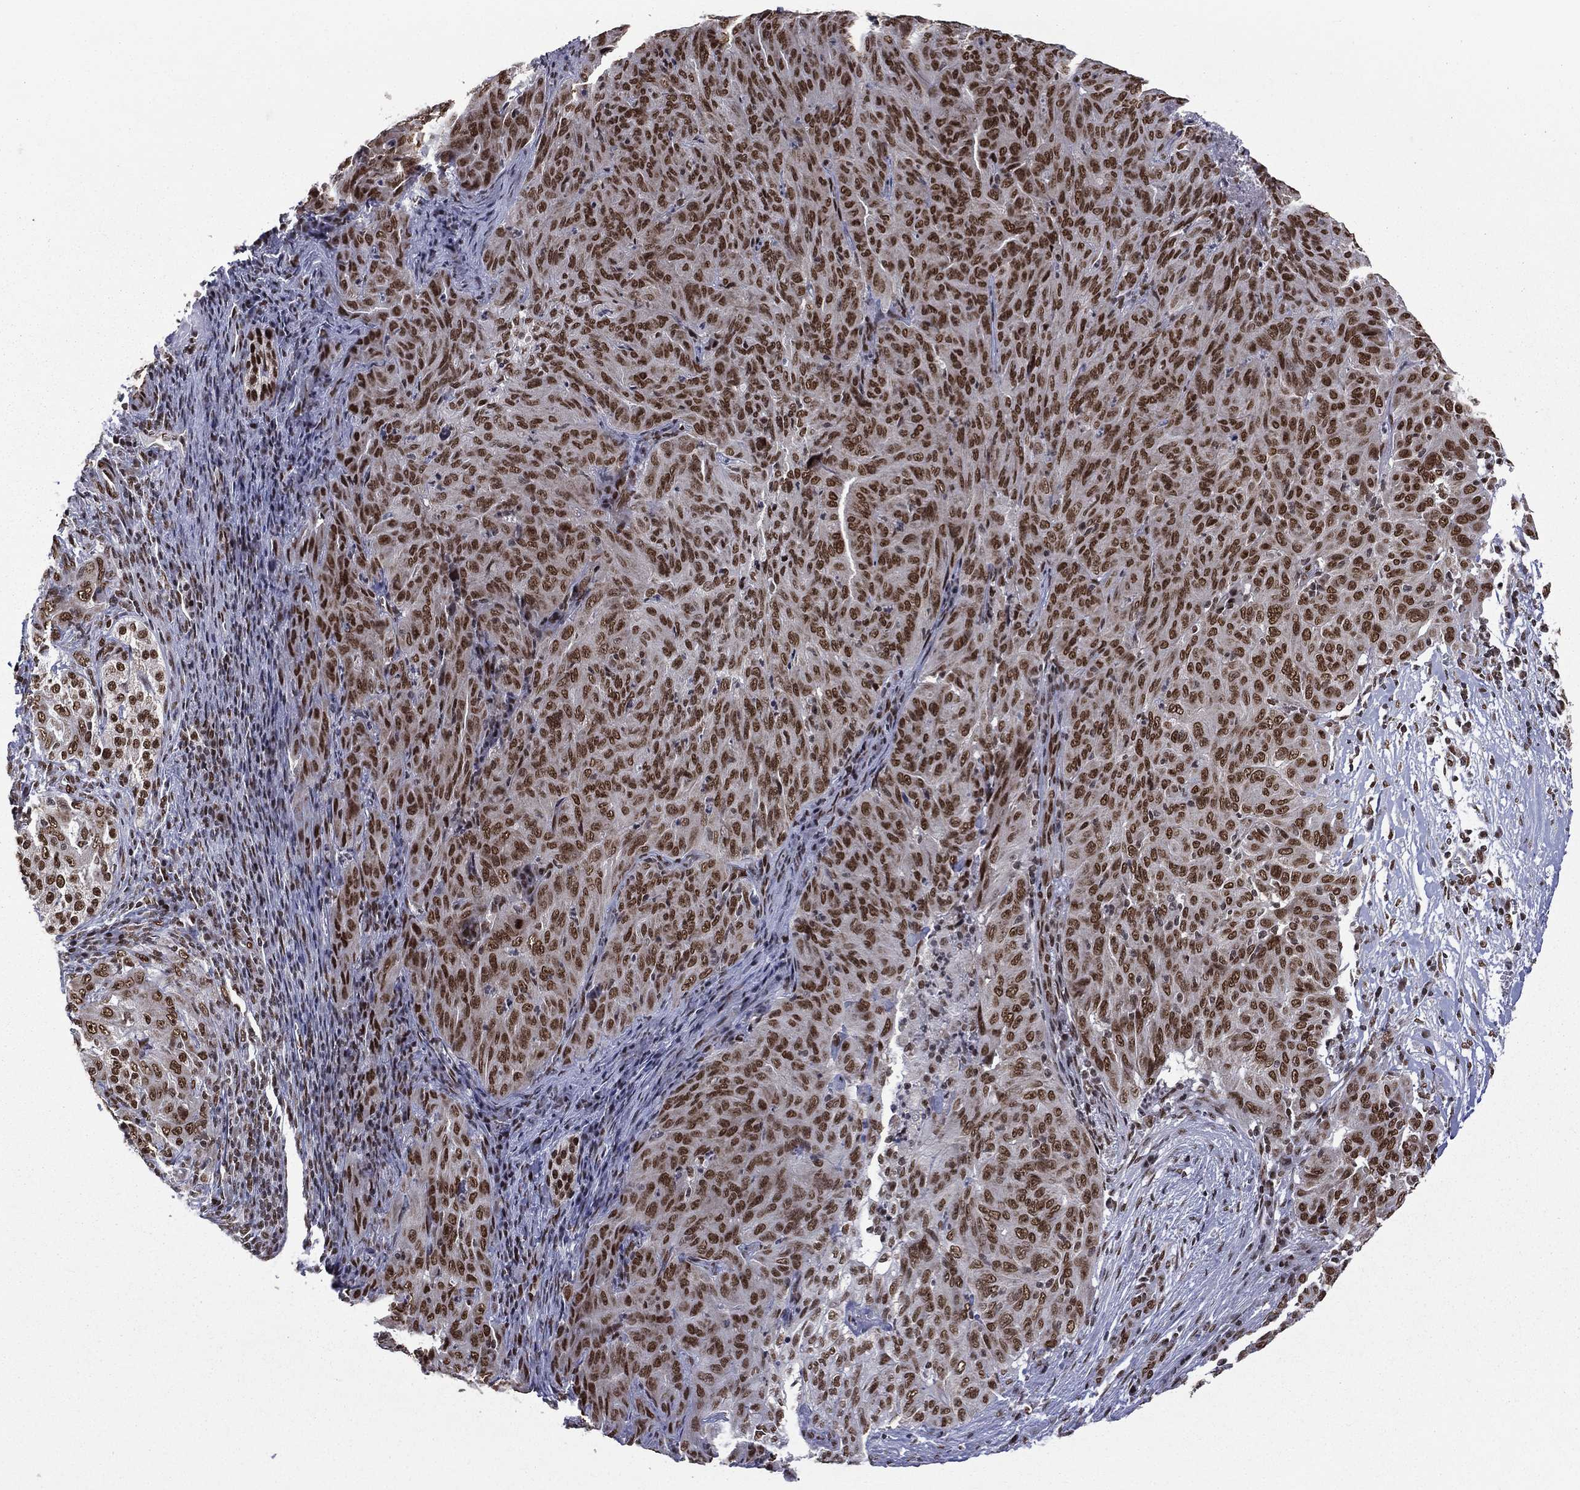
{"staining": {"intensity": "strong", "quantity": ">75%", "location": "nuclear"}, "tissue": "pancreatic cancer", "cell_type": "Tumor cells", "image_type": "cancer", "snomed": [{"axis": "morphology", "description": "Adenocarcinoma, NOS"}, {"axis": "topography", "description": "Pancreas"}], "caption": "There is high levels of strong nuclear staining in tumor cells of pancreatic cancer (adenocarcinoma), as demonstrated by immunohistochemical staining (brown color).", "gene": "C5orf24", "patient": {"sex": "male", "age": 63}}